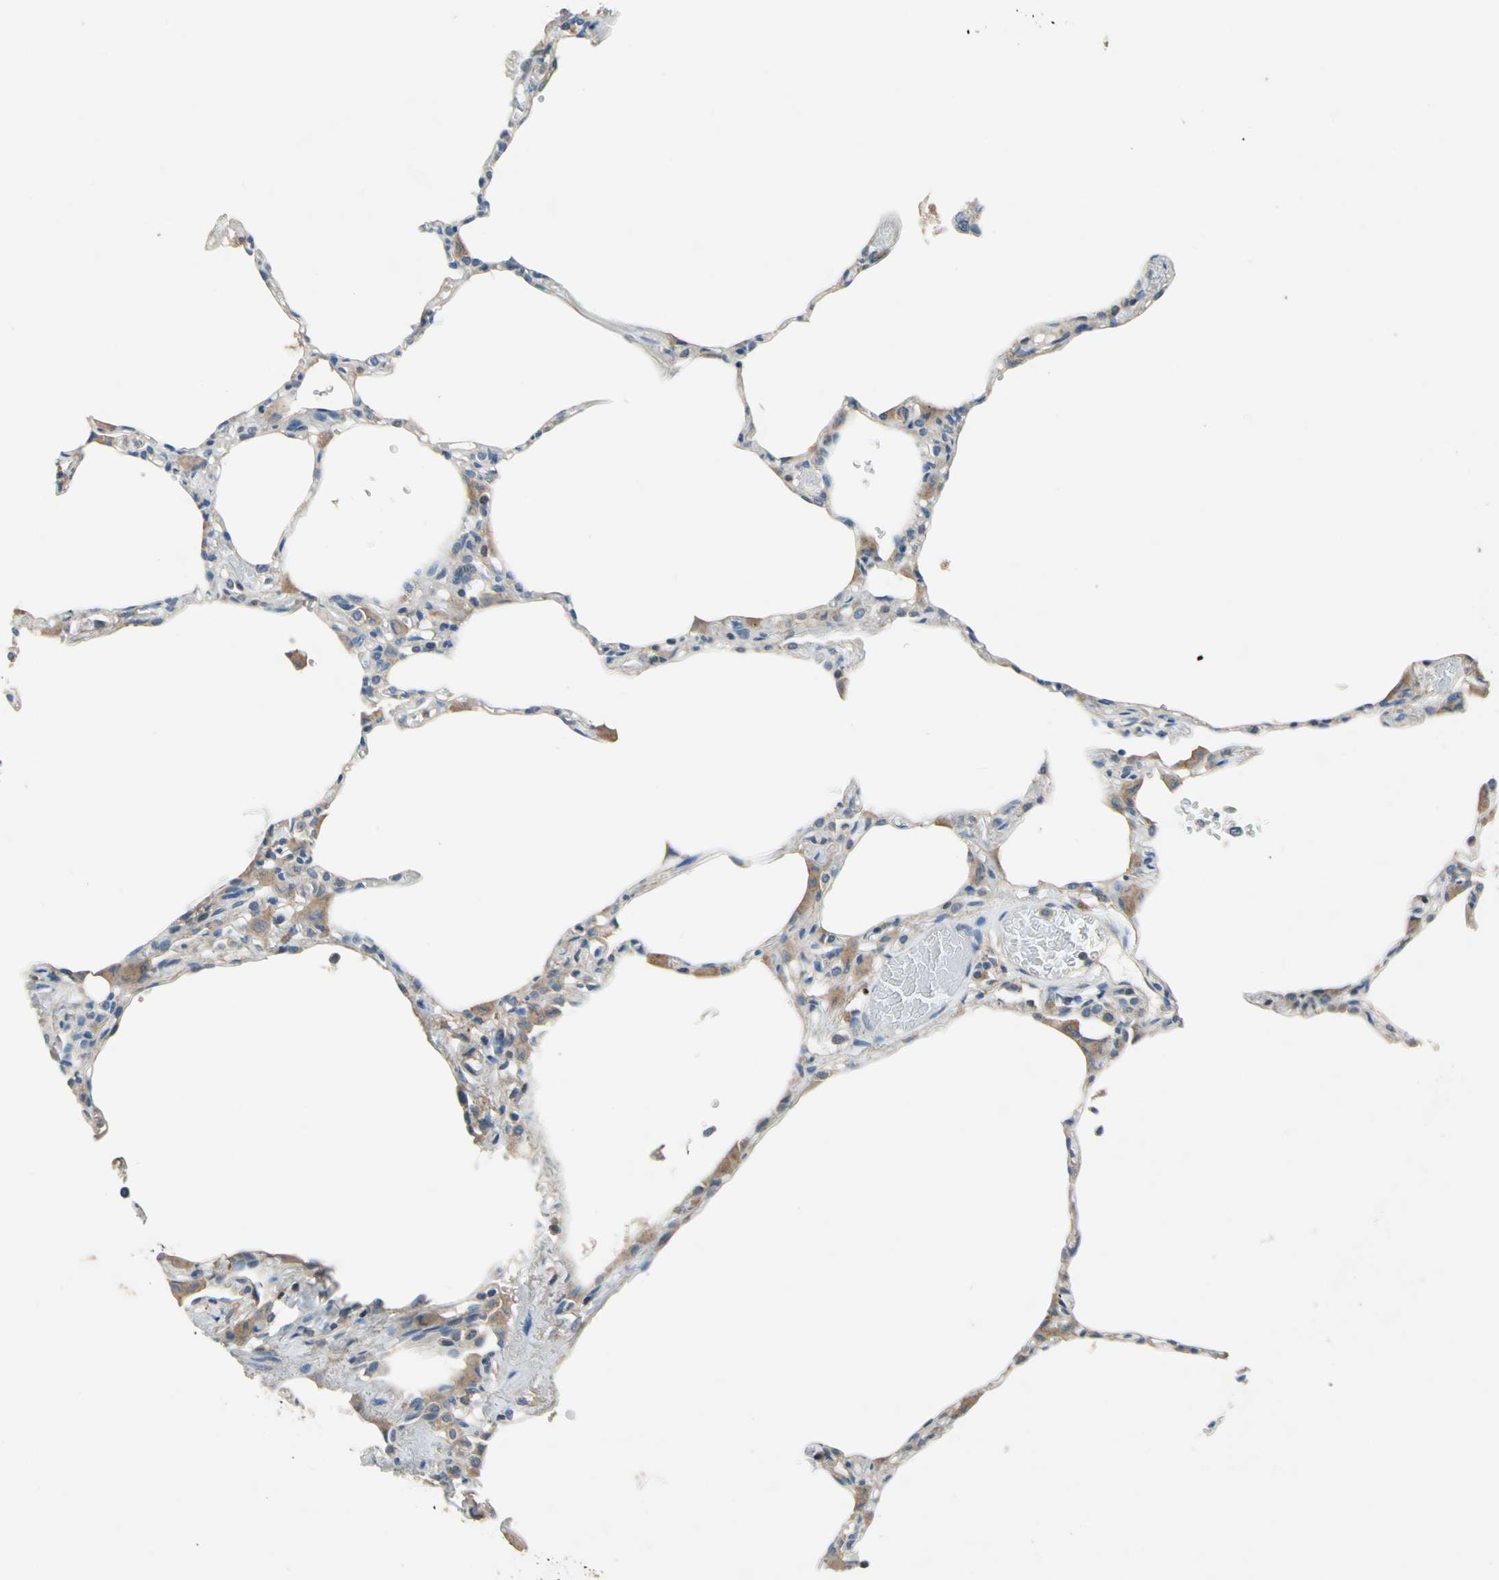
{"staining": {"intensity": "negative", "quantity": "none", "location": "none"}, "tissue": "lung", "cell_type": "Alveolar cells", "image_type": "normal", "snomed": [{"axis": "morphology", "description": "Normal tissue, NOS"}, {"axis": "topography", "description": "Lung"}], "caption": "An immunohistochemistry image of unremarkable lung is shown. There is no staining in alveolar cells of lung.", "gene": "PRKCA", "patient": {"sex": "female", "age": 49}}